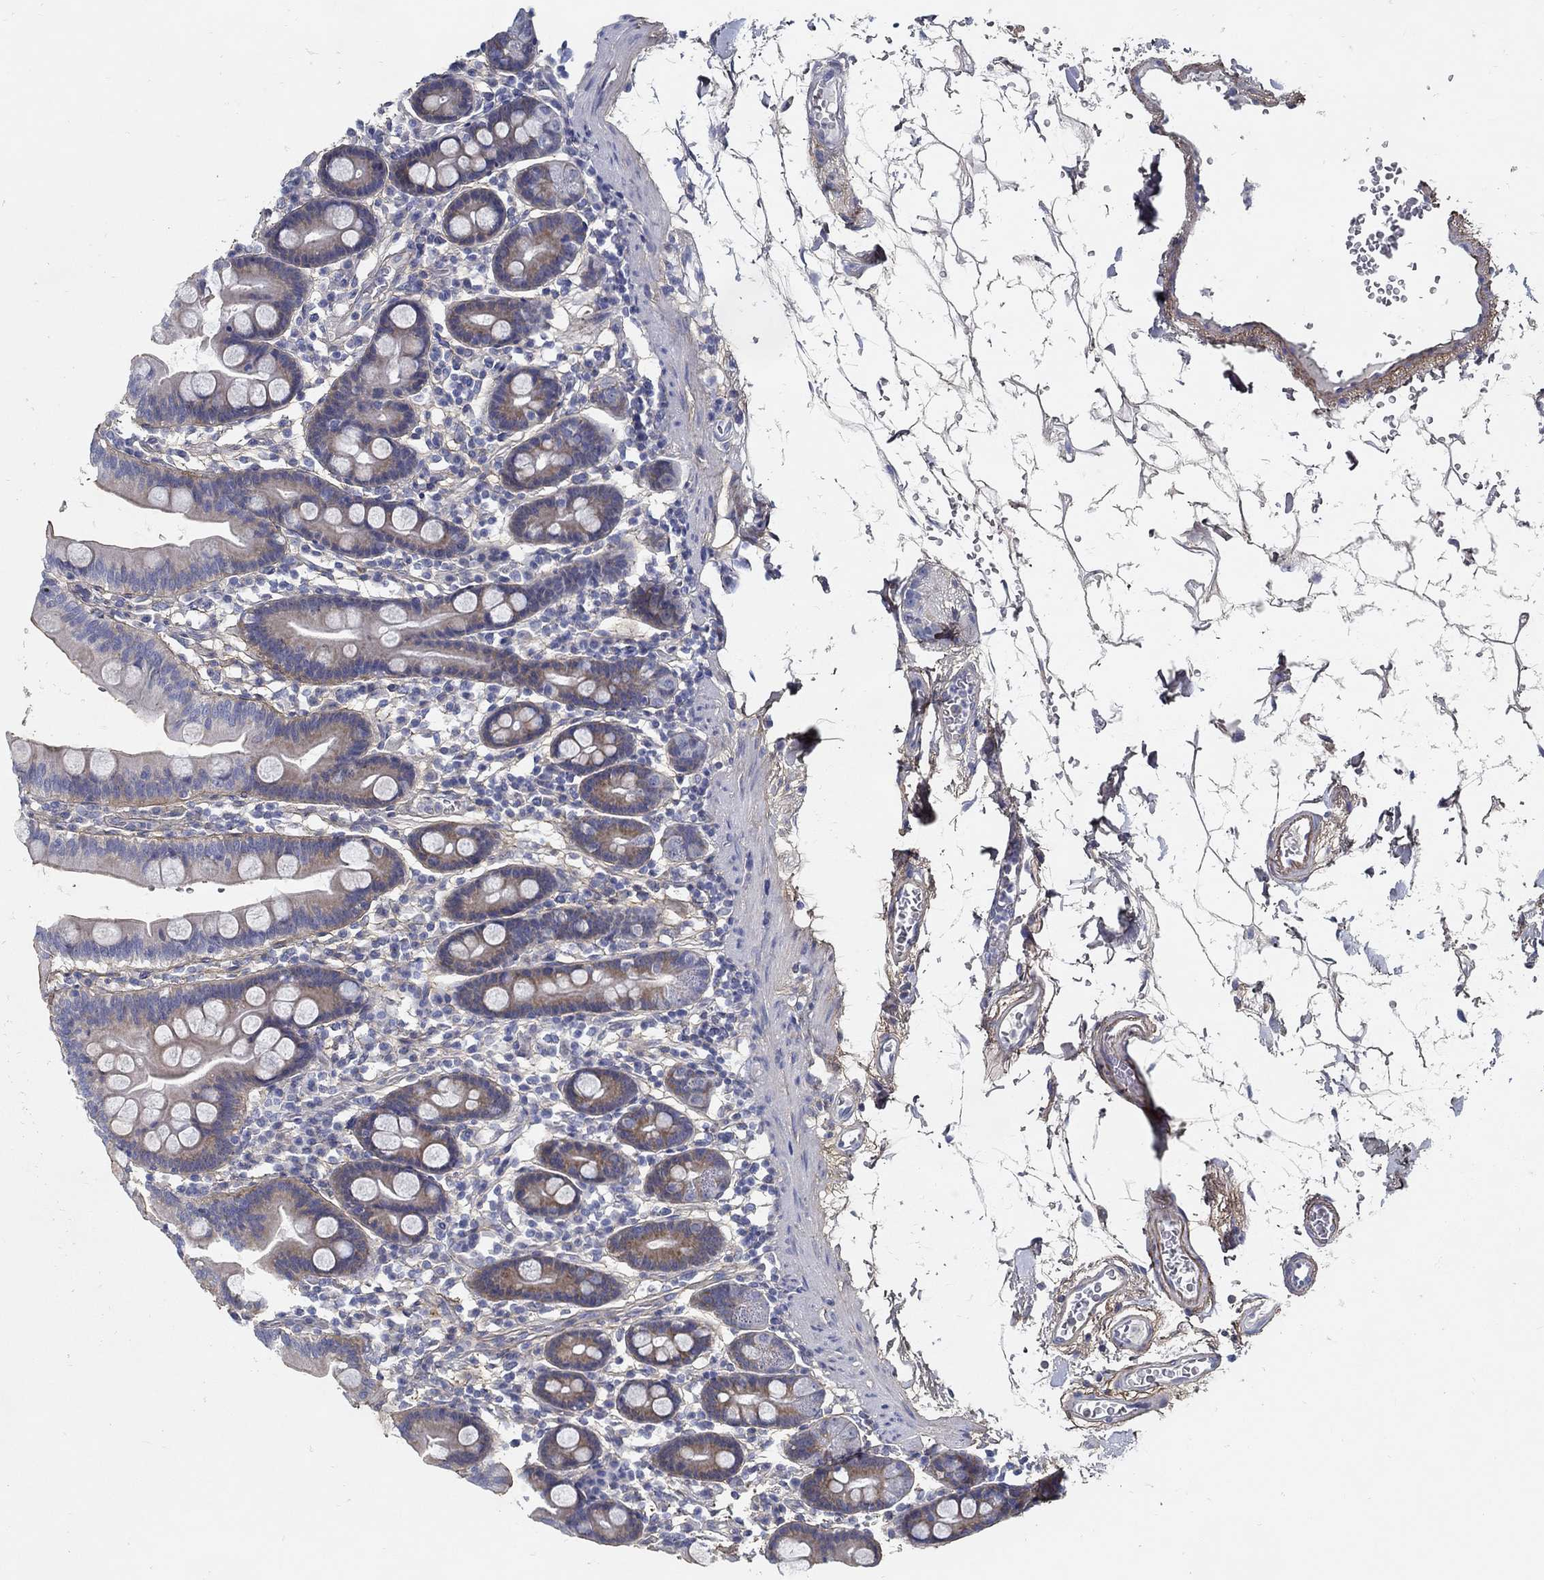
{"staining": {"intensity": "moderate", "quantity": "25%-75%", "location": "cytoplasmic/membranous"}, "tissue": "duodenum", "cell_type": "Glandular cells", "image_type": "normal", "snomed": [{"axis": "morphology", "description": "Normal tissue, NOS"}, {"axis": "topography", "description": "Duodenum"}], "caption": "Immunohistochemistry staining of benign duodenum, which exhibits medium levels of moderate cytoplasmic/membranous expression in about 25%-75% of glandular cells indicating moderate cytoplasmic/membranous protein expression. The staining was performed using DAB (brown) for protein detection and nuclei were counterstained in hematoxylin (blue).", "gene": "TGFBI", "patient": {"sex": "male", "age": 59}}